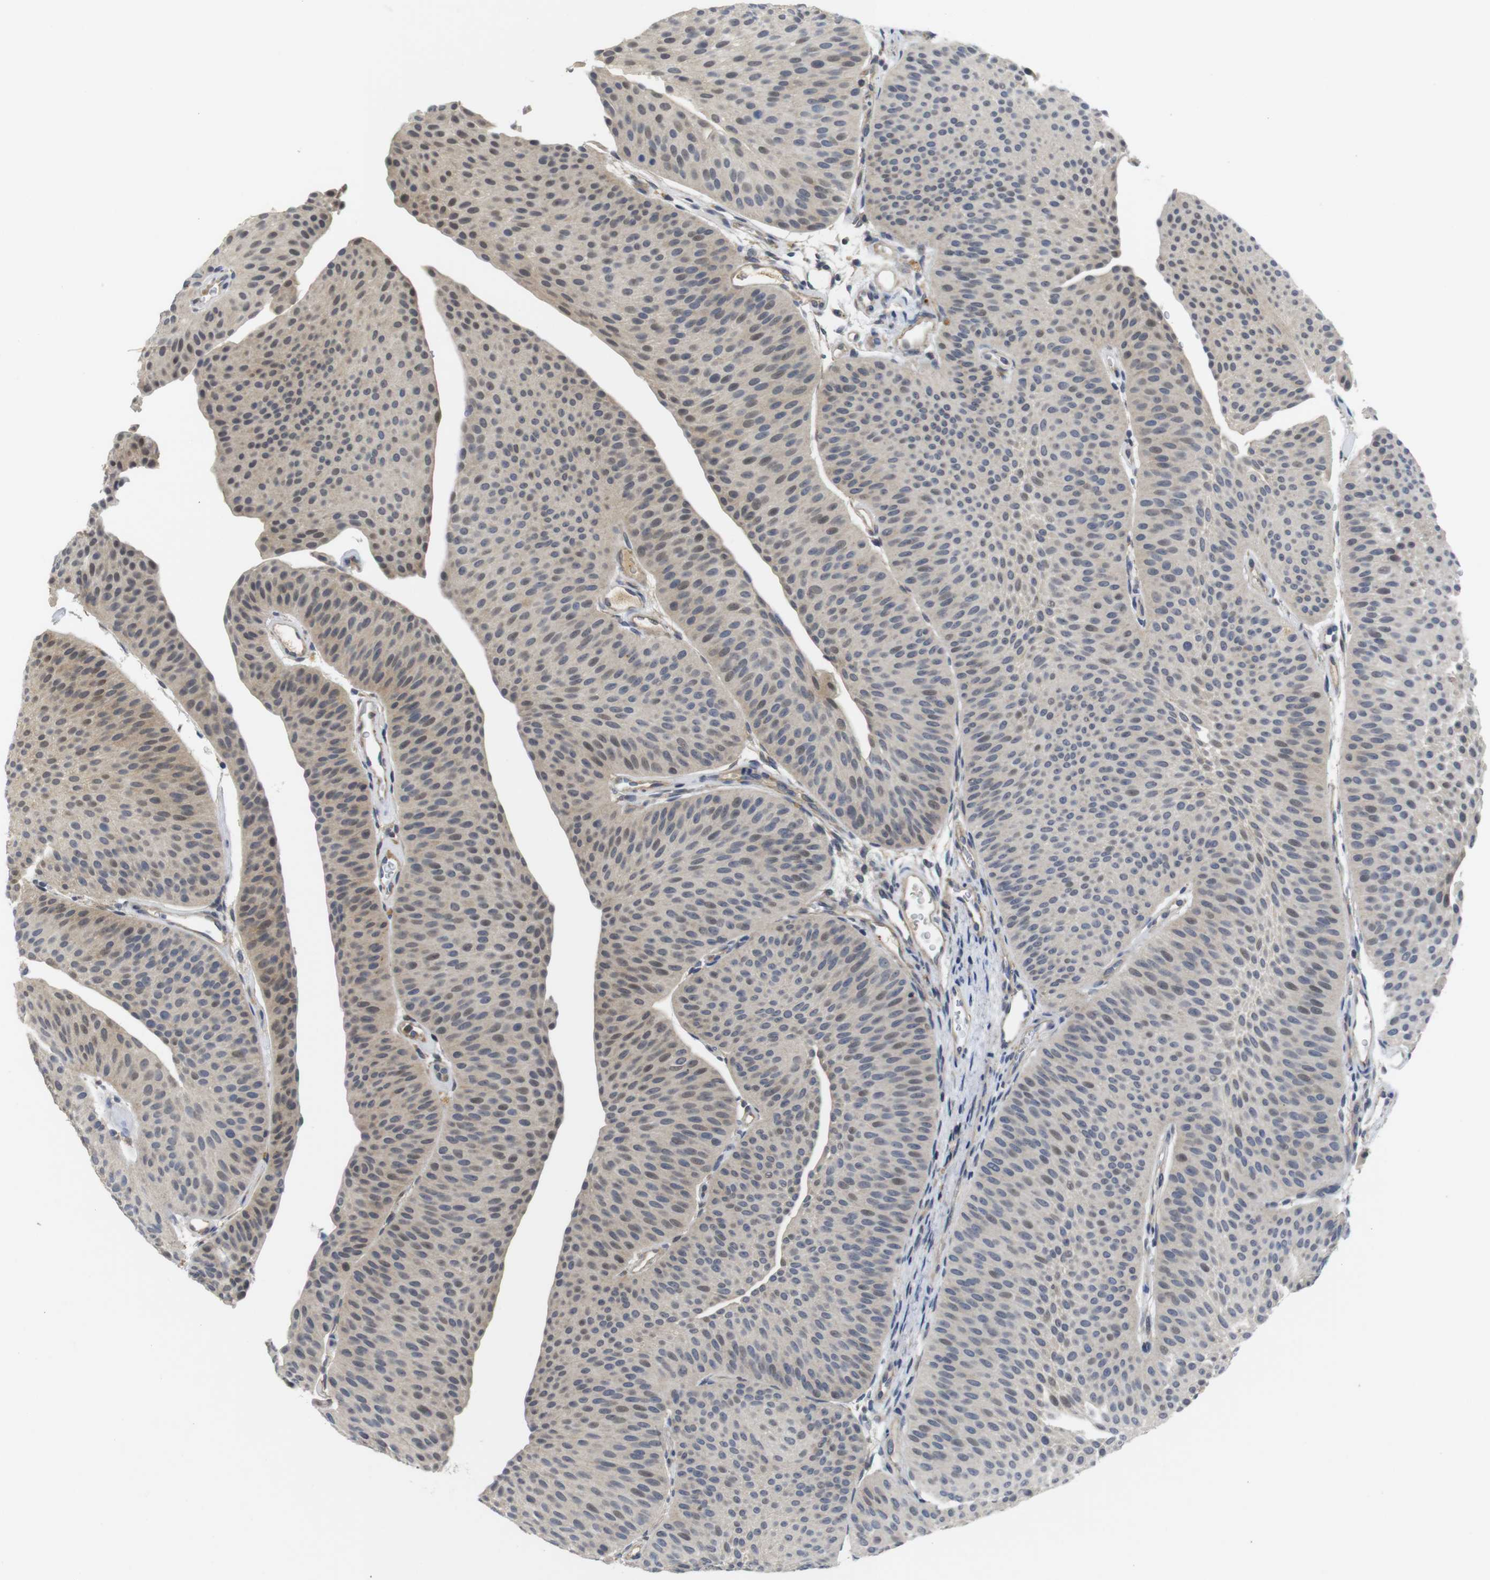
{"staining": {"intensity": "weak", "quantity": "25%-75%", "location": "cytoplasmic/membranous,nuclear"}, "tissue": "urothelial cancer", "cell_type": "Tumor cells", "image_type": "cancer", "snomed": [{"axis": "morphology", "description": "Urothelial carcinoma, Low grade"}, {"axis": "topography", "description": "Urinary bladder"}], "caption": "This micrograph reveals immunohistochemistry (IHC) staining of human urothelial cancer, with low weak cytoplasmic/membranous and nuclear expression in approximately 25%-75% of tumor cells.", "gene": "FNTA", "patient": {"sex": "female", "age": 60}}